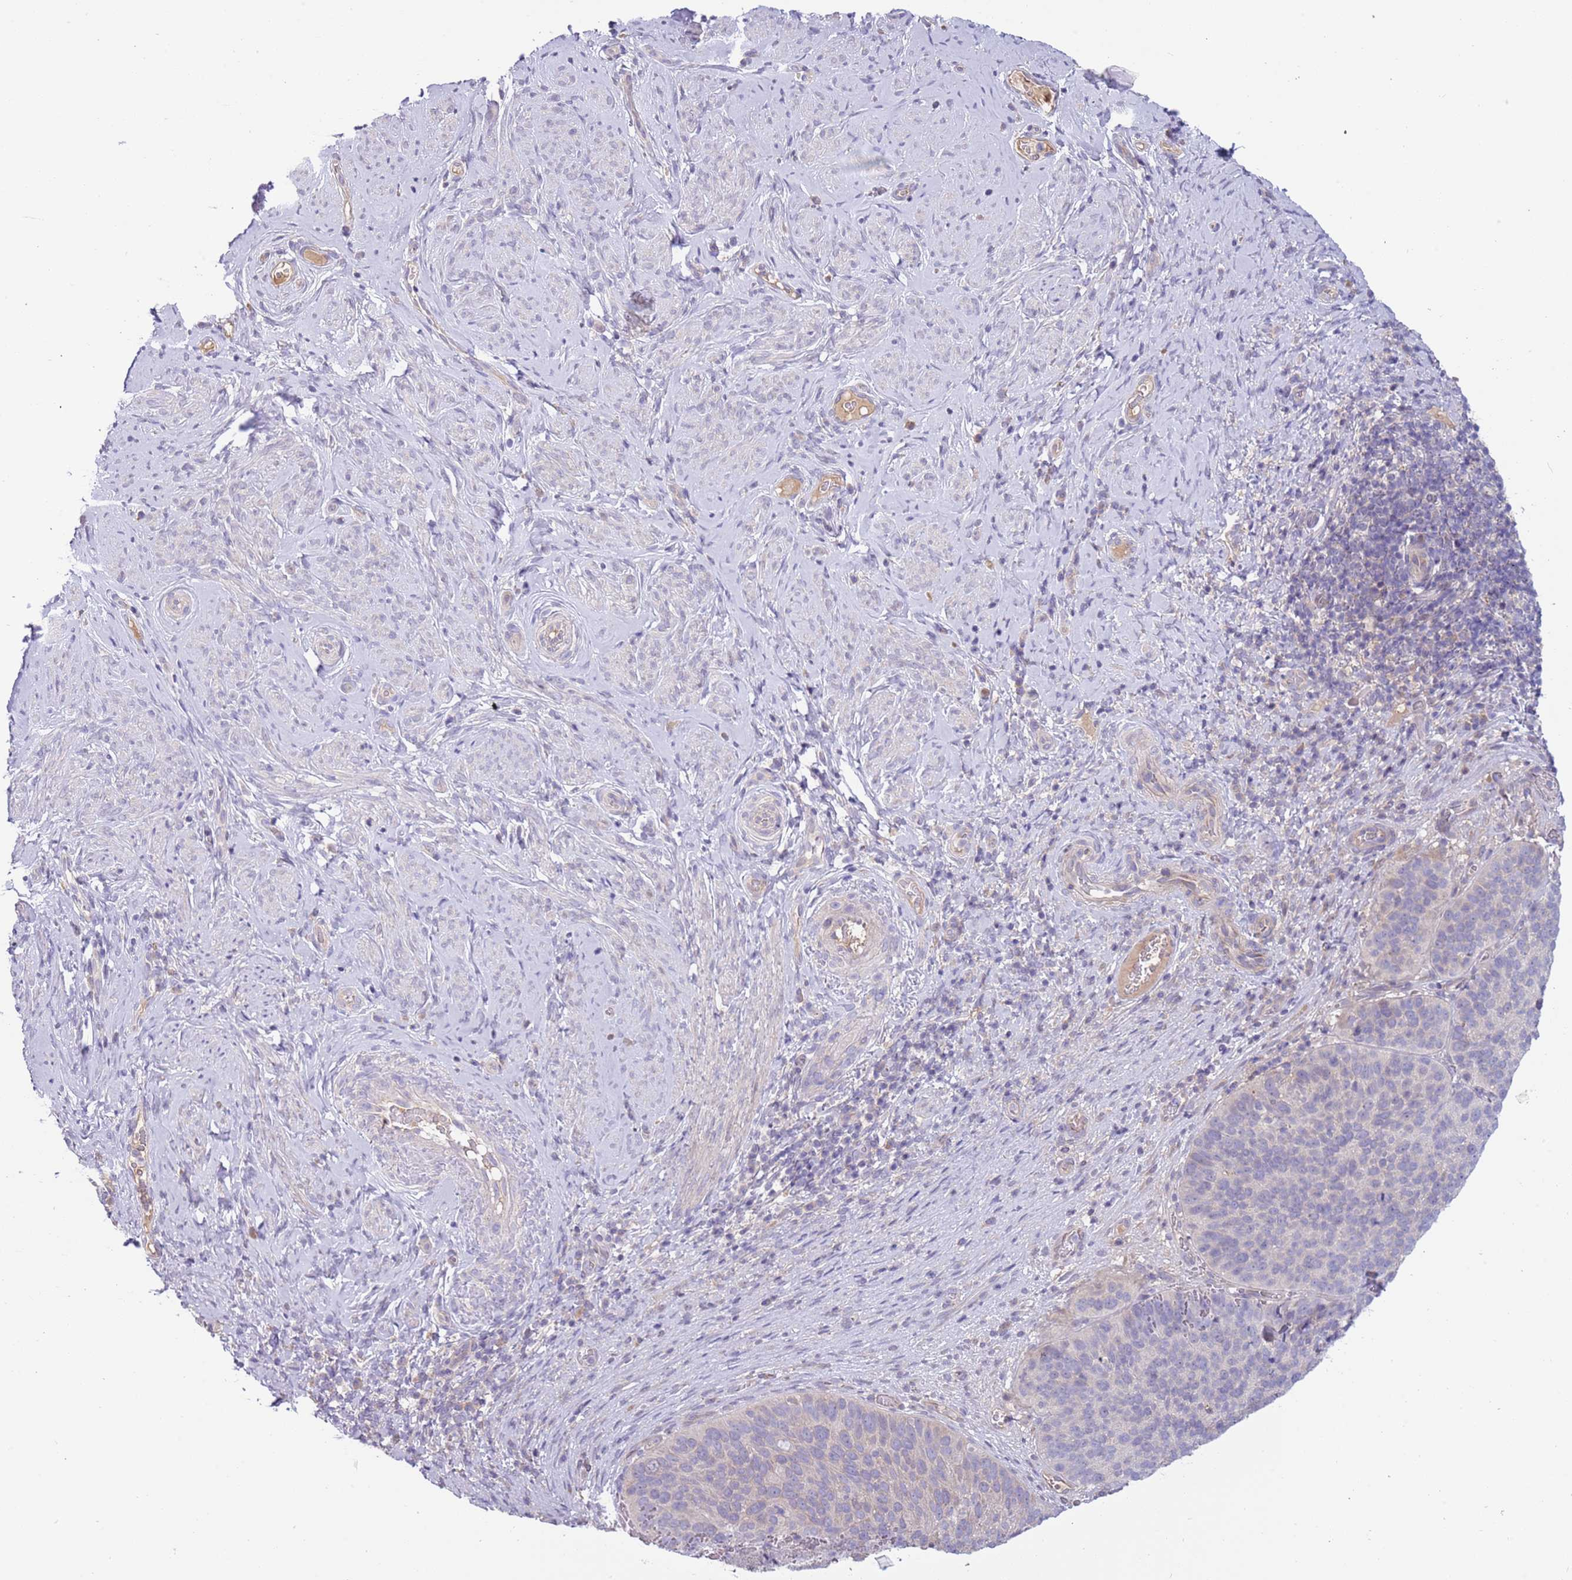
{"staining": {"intensity": "negative", "quantity": "none", "location": "none"}, "tissue": "cervical cancer", "cell_type": "Tumor cells", "image_type": "cancer", "snomed": [{"axis": "morphology", "description": "Squamous cell carcinoma, NOS"}, {"axis": "topography", "description": "Cervix"}], "caption": "Immunohistochemistry micrograph of squamous cell carcinoma (cervical) stained for a protein (brown), which exhibits no positivity in tumor cells.", "gene": "CABYR", "patient": {"sex": "female", "age": 80}}